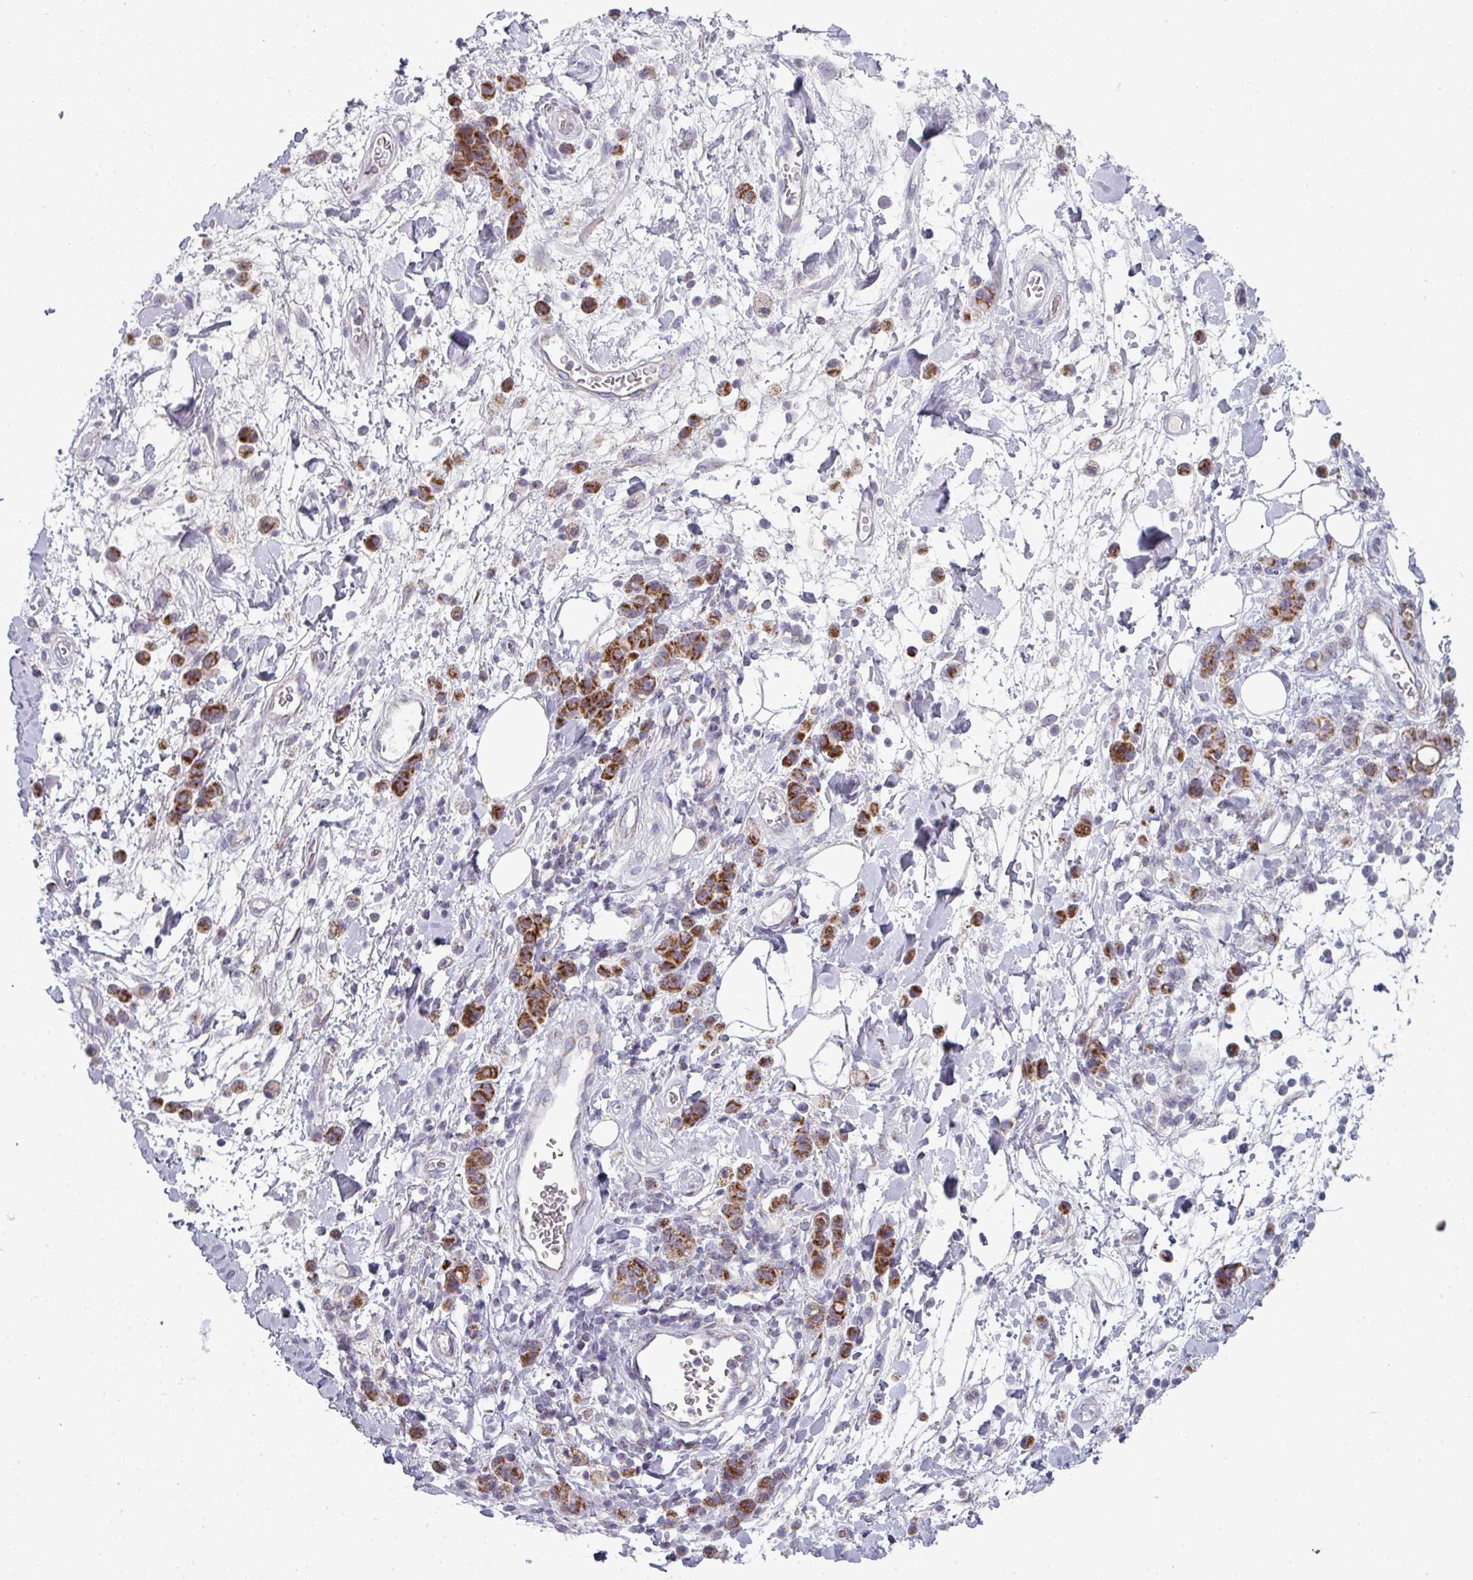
{"staining": {"intensity": "moderate", "quantity": ">75%", "location": "cytoplasmic/membranous"}, "tissue": "stomach cancer", "cell_type": "Tumor cells", "image_type": "cancer", "snomed": [{"axis": "morphology", "description": "Adenocarcinoma, NOS"}, {"axis": "topography", "description": "Stomach"}], "caption": "Moderate cytoplasmic/membranous positivity for a protein is seen in about >75% of tumor cells of stomach adenocarcinoma using immunohistochemistry (IHC).", "gene": "ZNF615", "patient": {"sex": "male", "age": 77}}